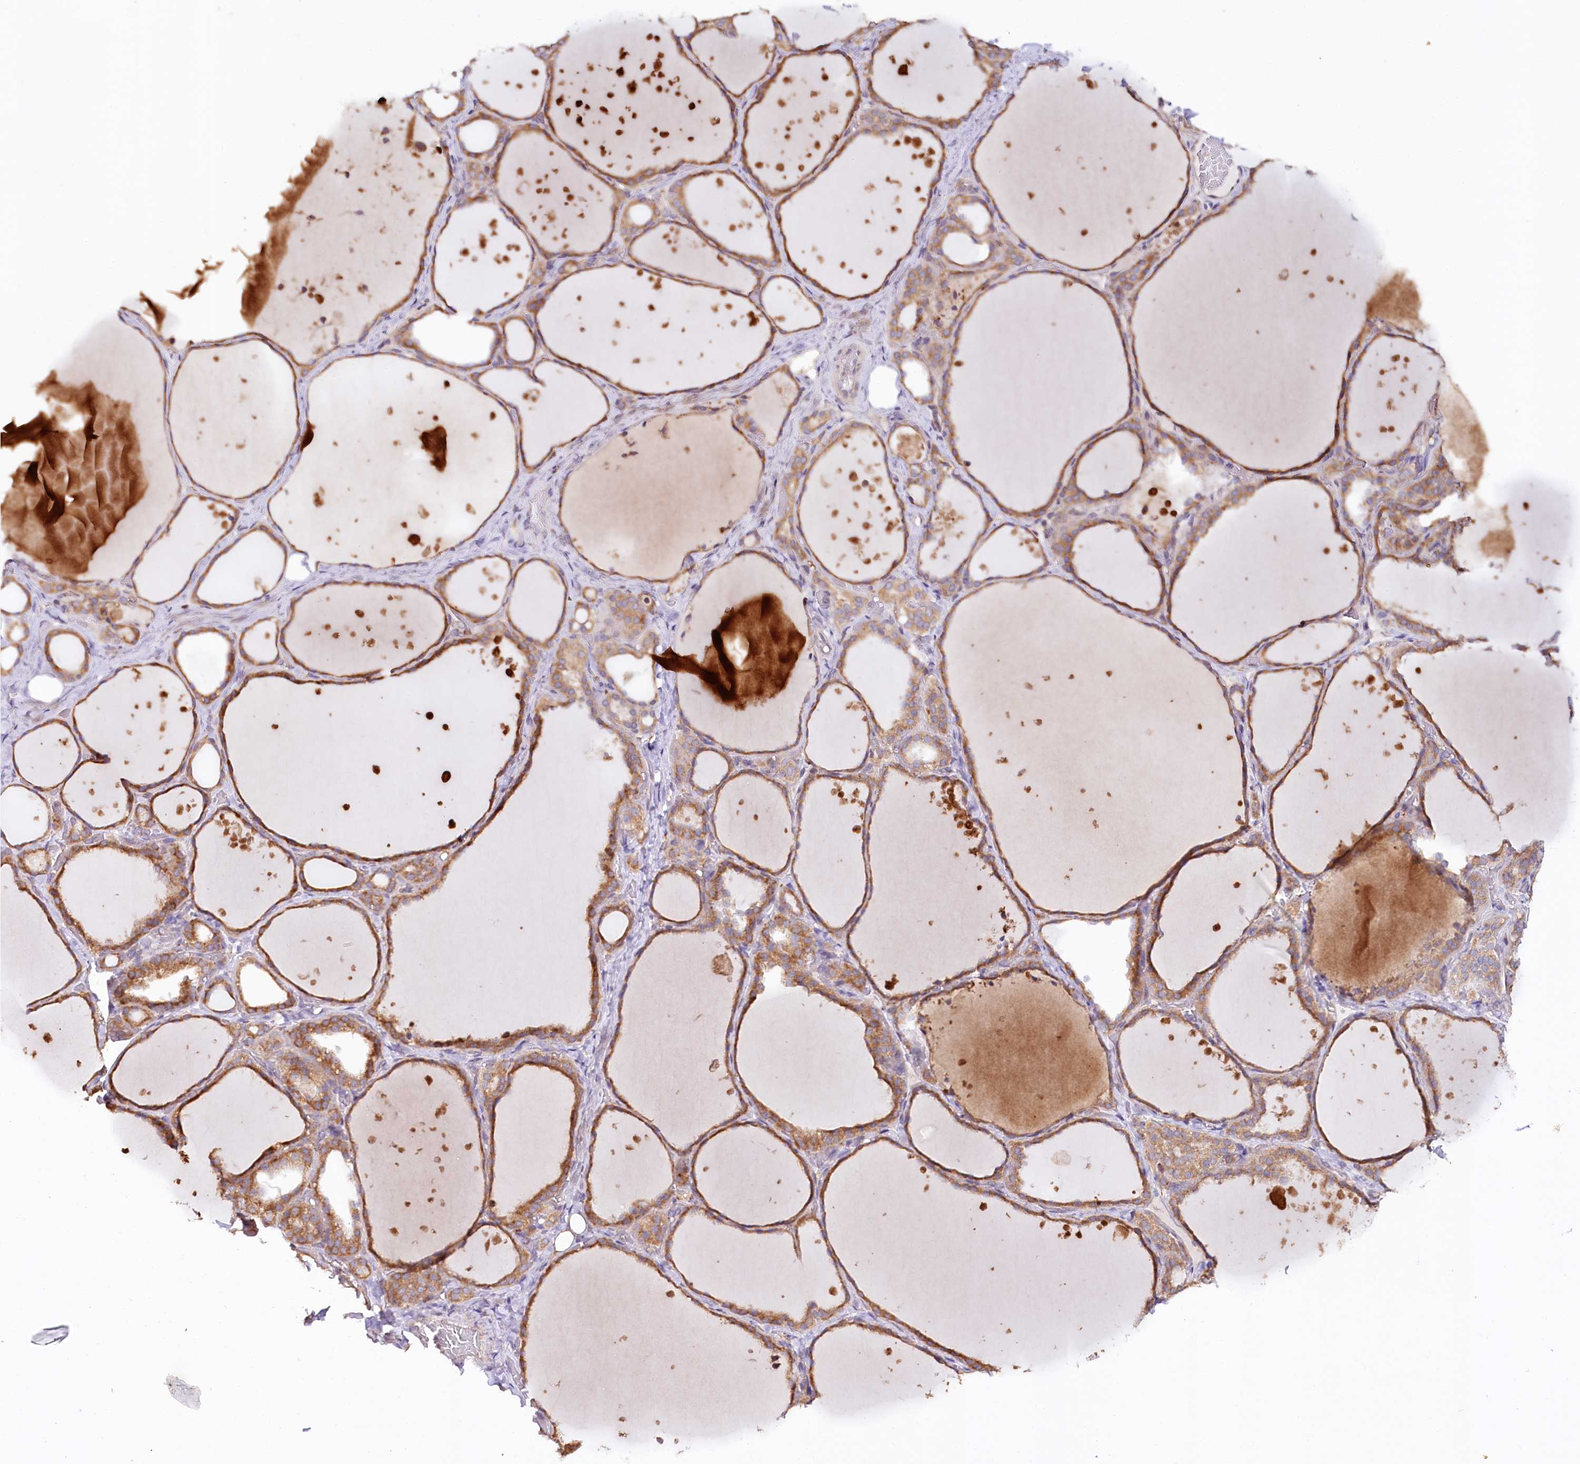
{"staining": {"intensity": "moderate", "quantity": ">75%", "location": "cytoplasmic/membranous"}, "tissue": "thyroid gland", "cell_type": "Glandular cells", "image_type": "normal", "snomed": [{"axis": "morphology", "description": "Normal tissue, NOS"}, {"axis": "topography", "description": "Thyroid gland"}], "caption": "Thyroid gland stained with a brown dye shows moderate cytoplasmic/membranous positive staining in about >75% of glandular cells.", "gene": "VEGFA", "patient": {"sex": "female", "age": 44}}